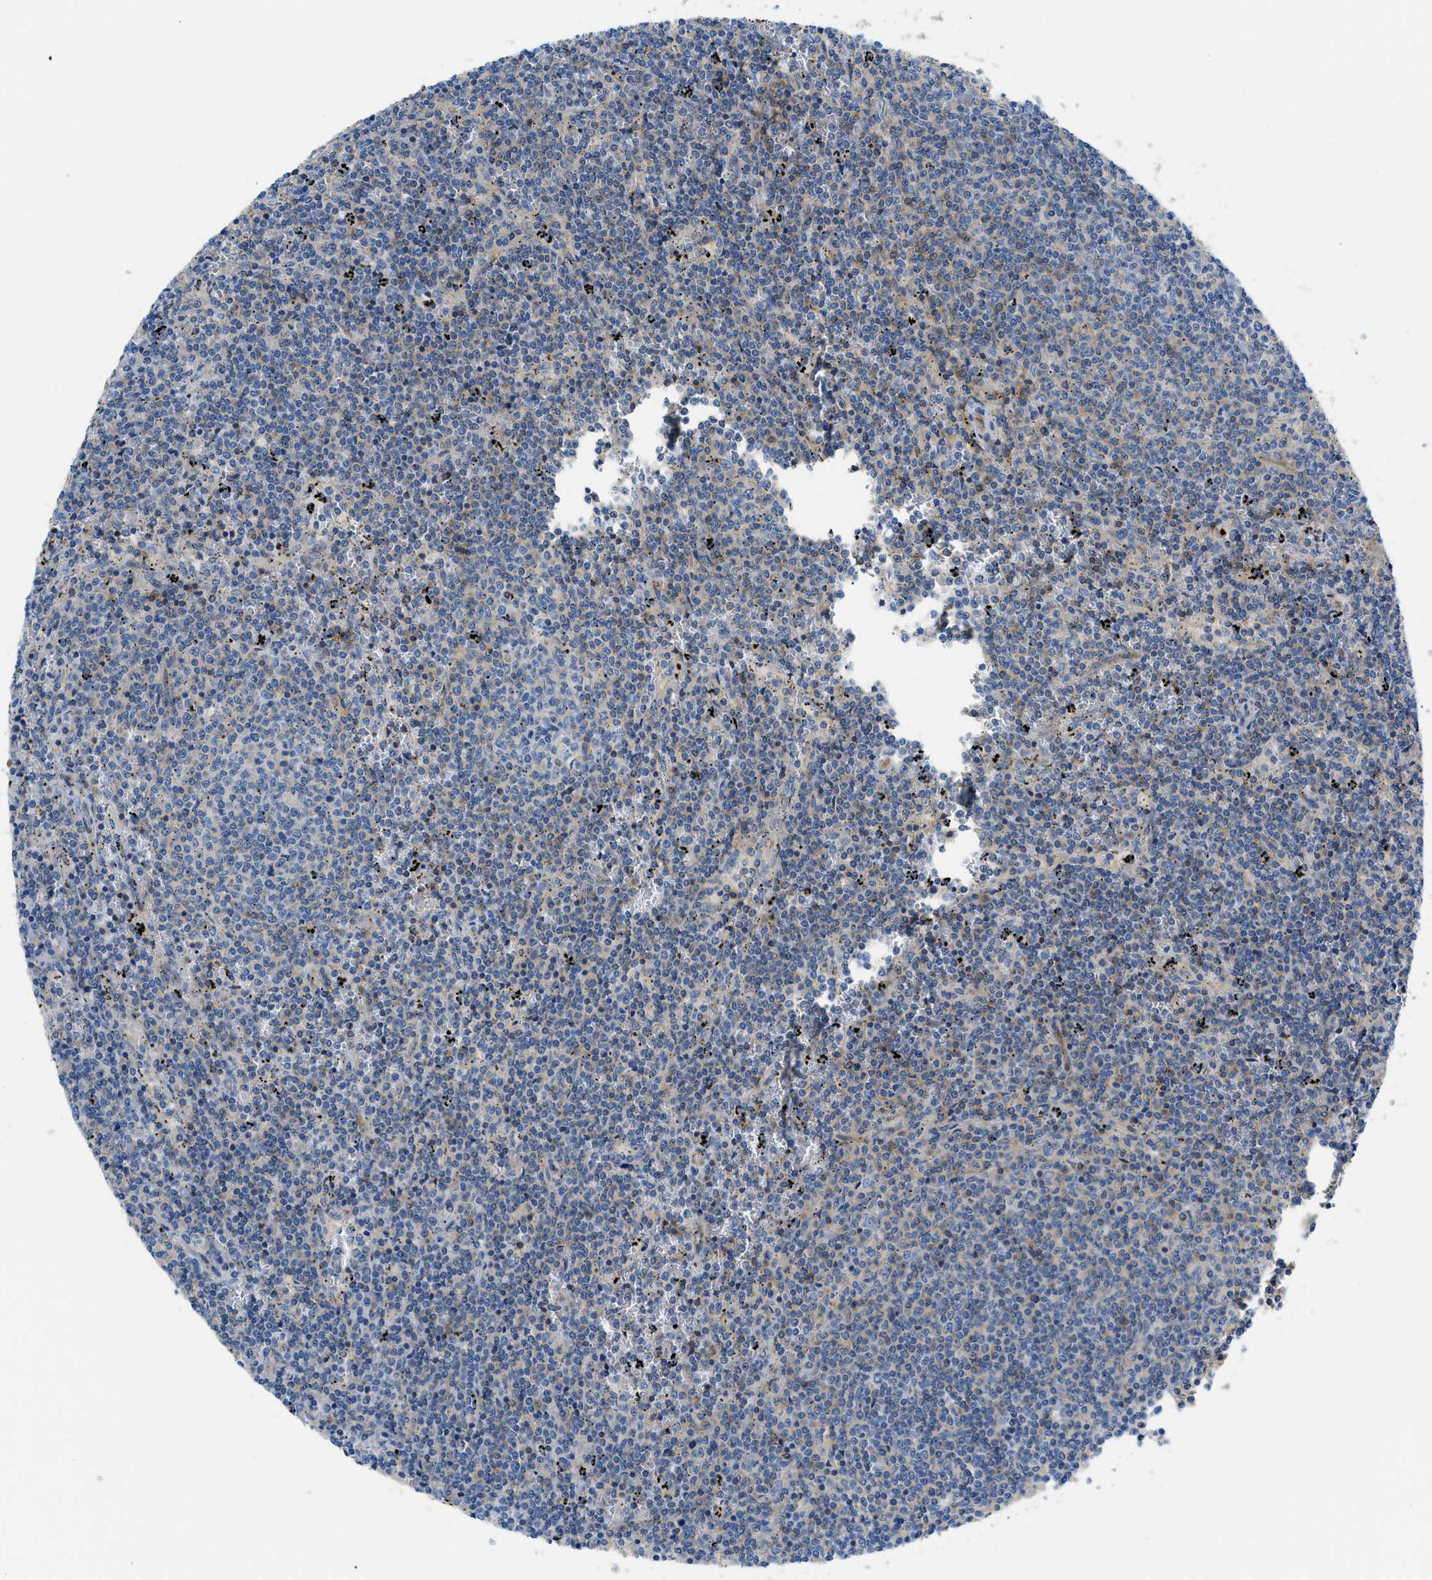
{"staining": {"intensity": "negative", "quantity": "none", "location": "none"}, "tissue": "lymphoma", "cell_type": "Tumor cells", "image_type": "cancer", "snomed": [{"axis": "morphology", "description": "Malignant lymphoma, non-Hodgkin's type, Low grade"}, {"axis": "topography", "description": "Spleen"}], "caption": "This photomicrograph is of lymphoma stained with immunohistochemistry to label a protein in brown with the nuclei are counter-stained blue. There is no positivity in tumor cells.", "gene": "ORAI1", "patient": {"sex": "female", "age": 50}}